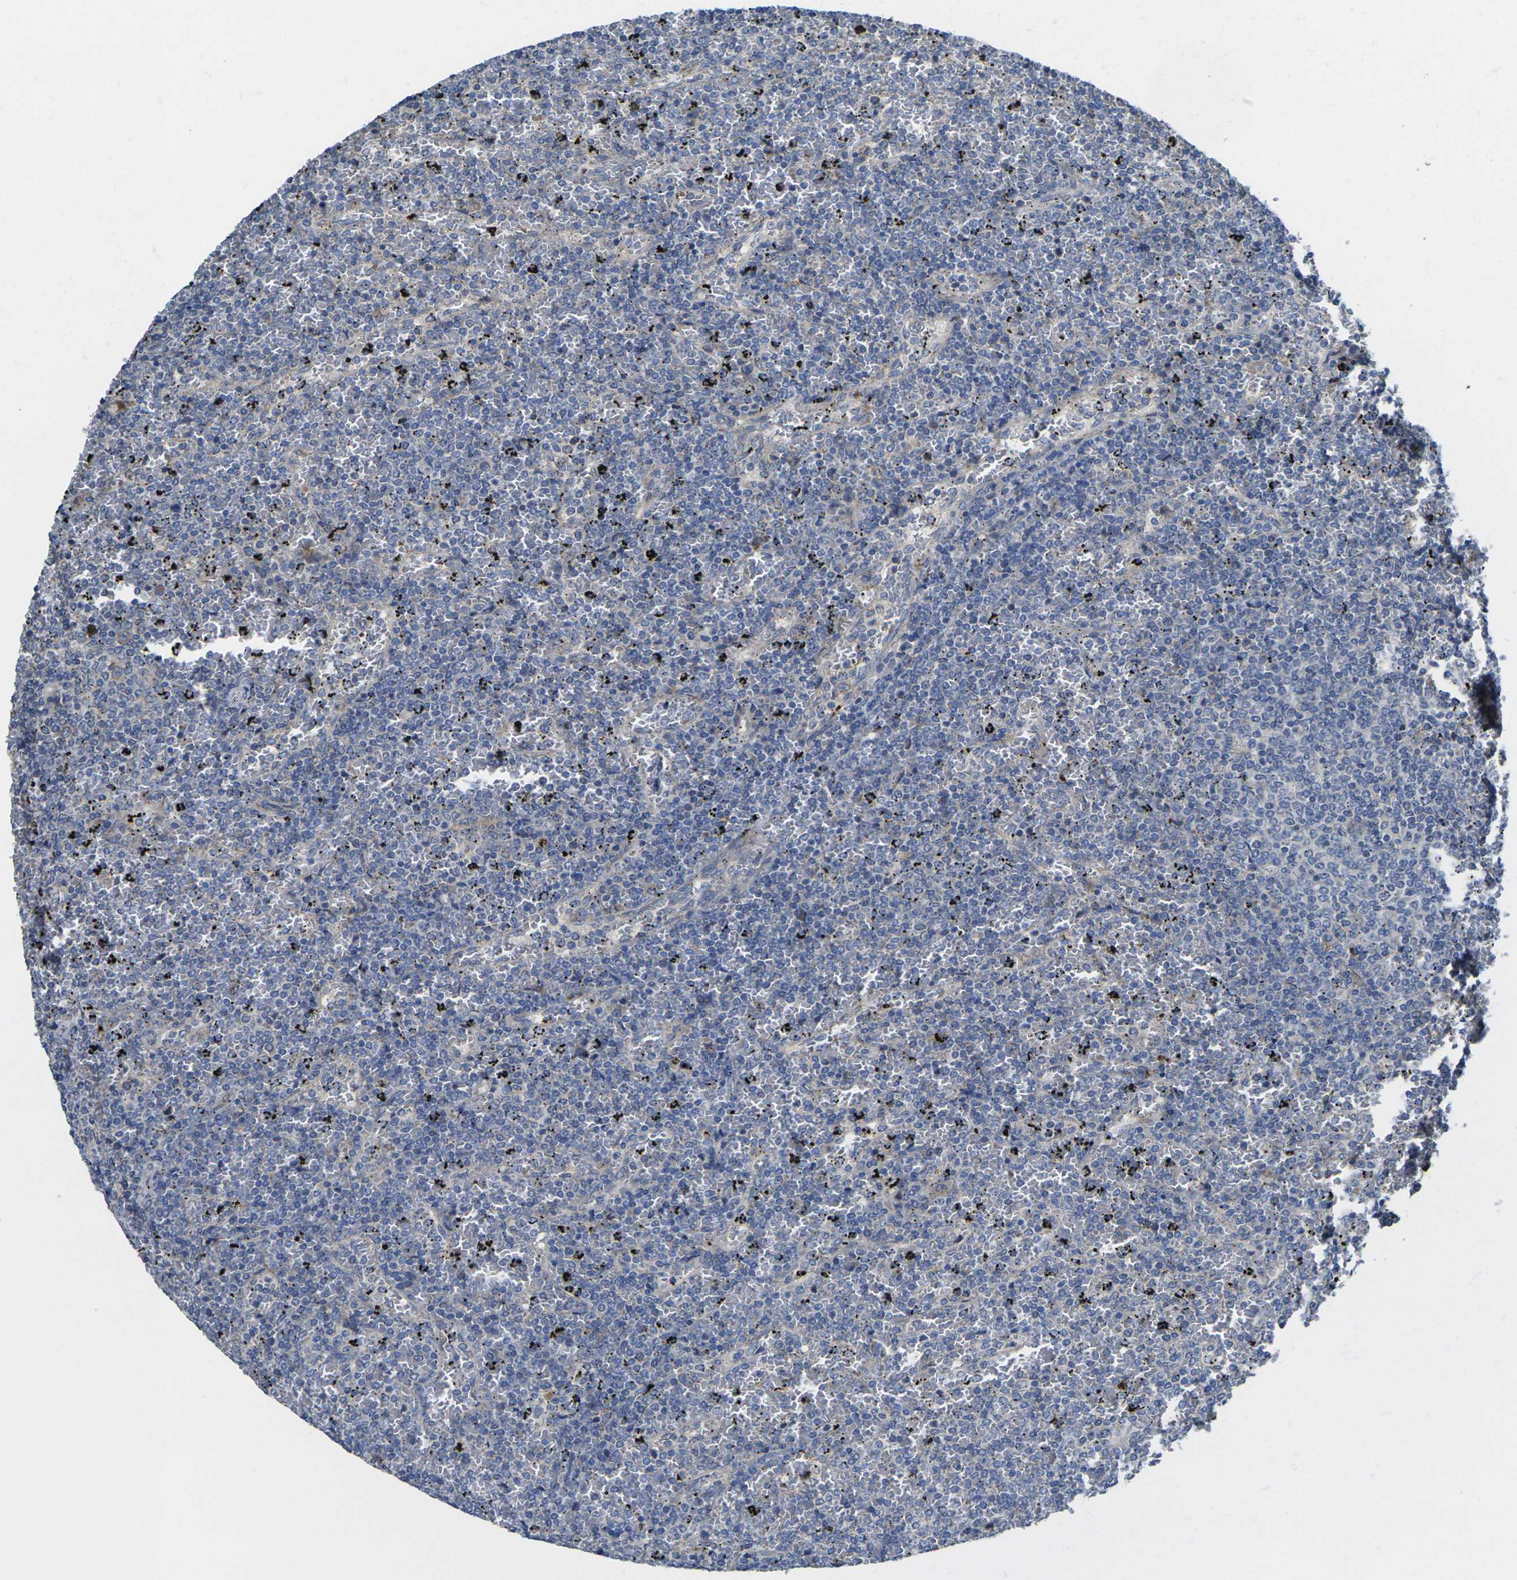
{"staining": {"intensity": "negative", "quantity": "none", "location": "none"}, "tissue": "lymphoma", "cell_type": "Tumor cells", "image_type": "cancer", "snomed": [{"axis": "morphology", "description": "Malignant lymphoma, non-Hodgkin's type, Low grade"}, {"axis": "topography", "description": "Spleen"}], "caption": "Immunohistochemistry (IHC) of human lymphoma exhibits no expression in tumor cells.", "gene": "GNA12", "patient": {"sex": "female", "age": 77}}